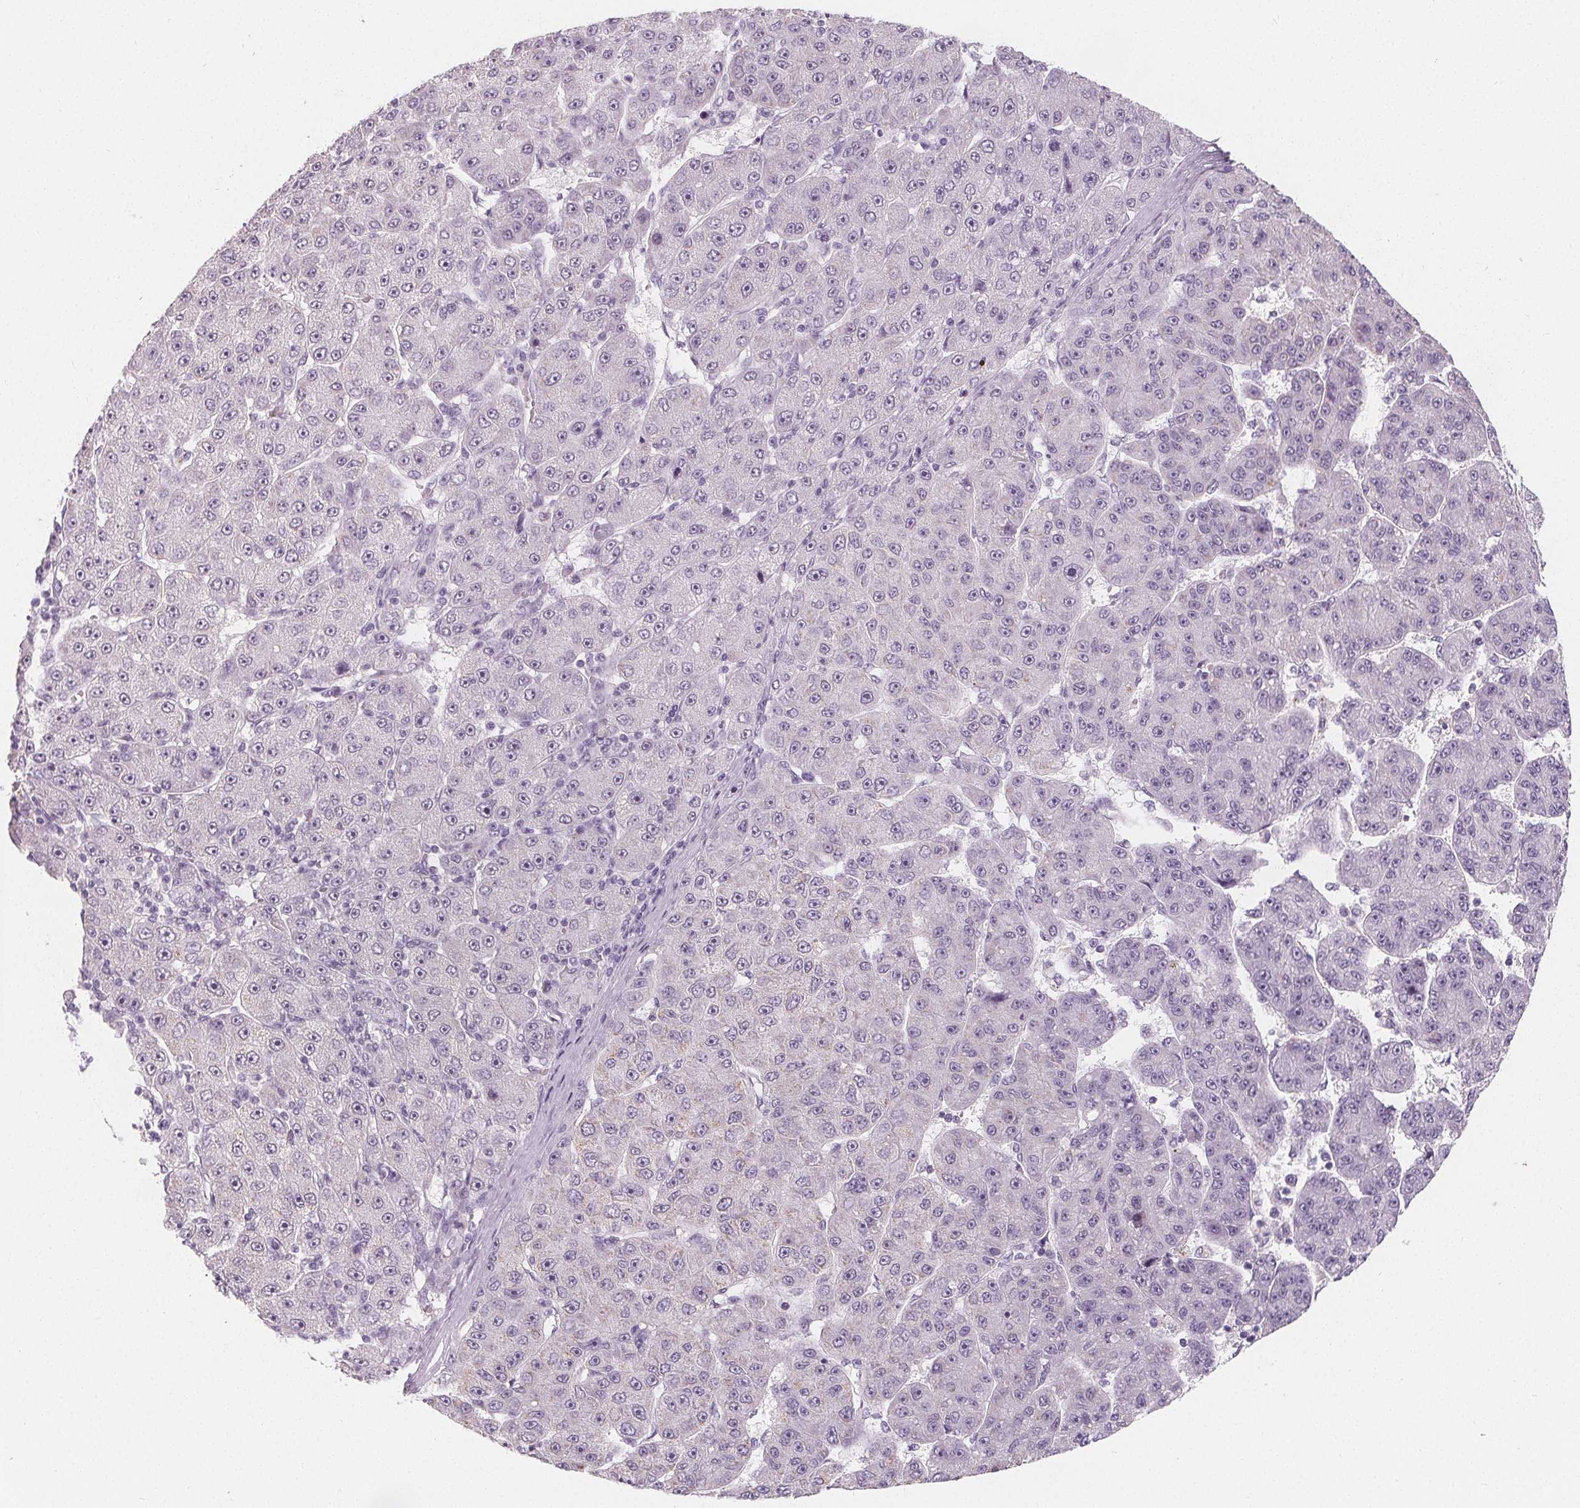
{"staining": {"intensity": "negative", "quantity": "none", "location": "none"}, "tissue": "liver cancer", "cell_type": "Tumor cells", "image_type": "cancer", "snomed": [{"axis": "morphology", "description": "Carcinoma, Hepatocellular, NOS"}, {"axis": "topography", "description": "Liver"}], "caption": "Immunohistochemical staining of human liver cancer (hepatocellular carcinoma) displays no significant expression in tumor cells.", "gene": "DBX2", "patient": {"sex": "male", "age": 67}}